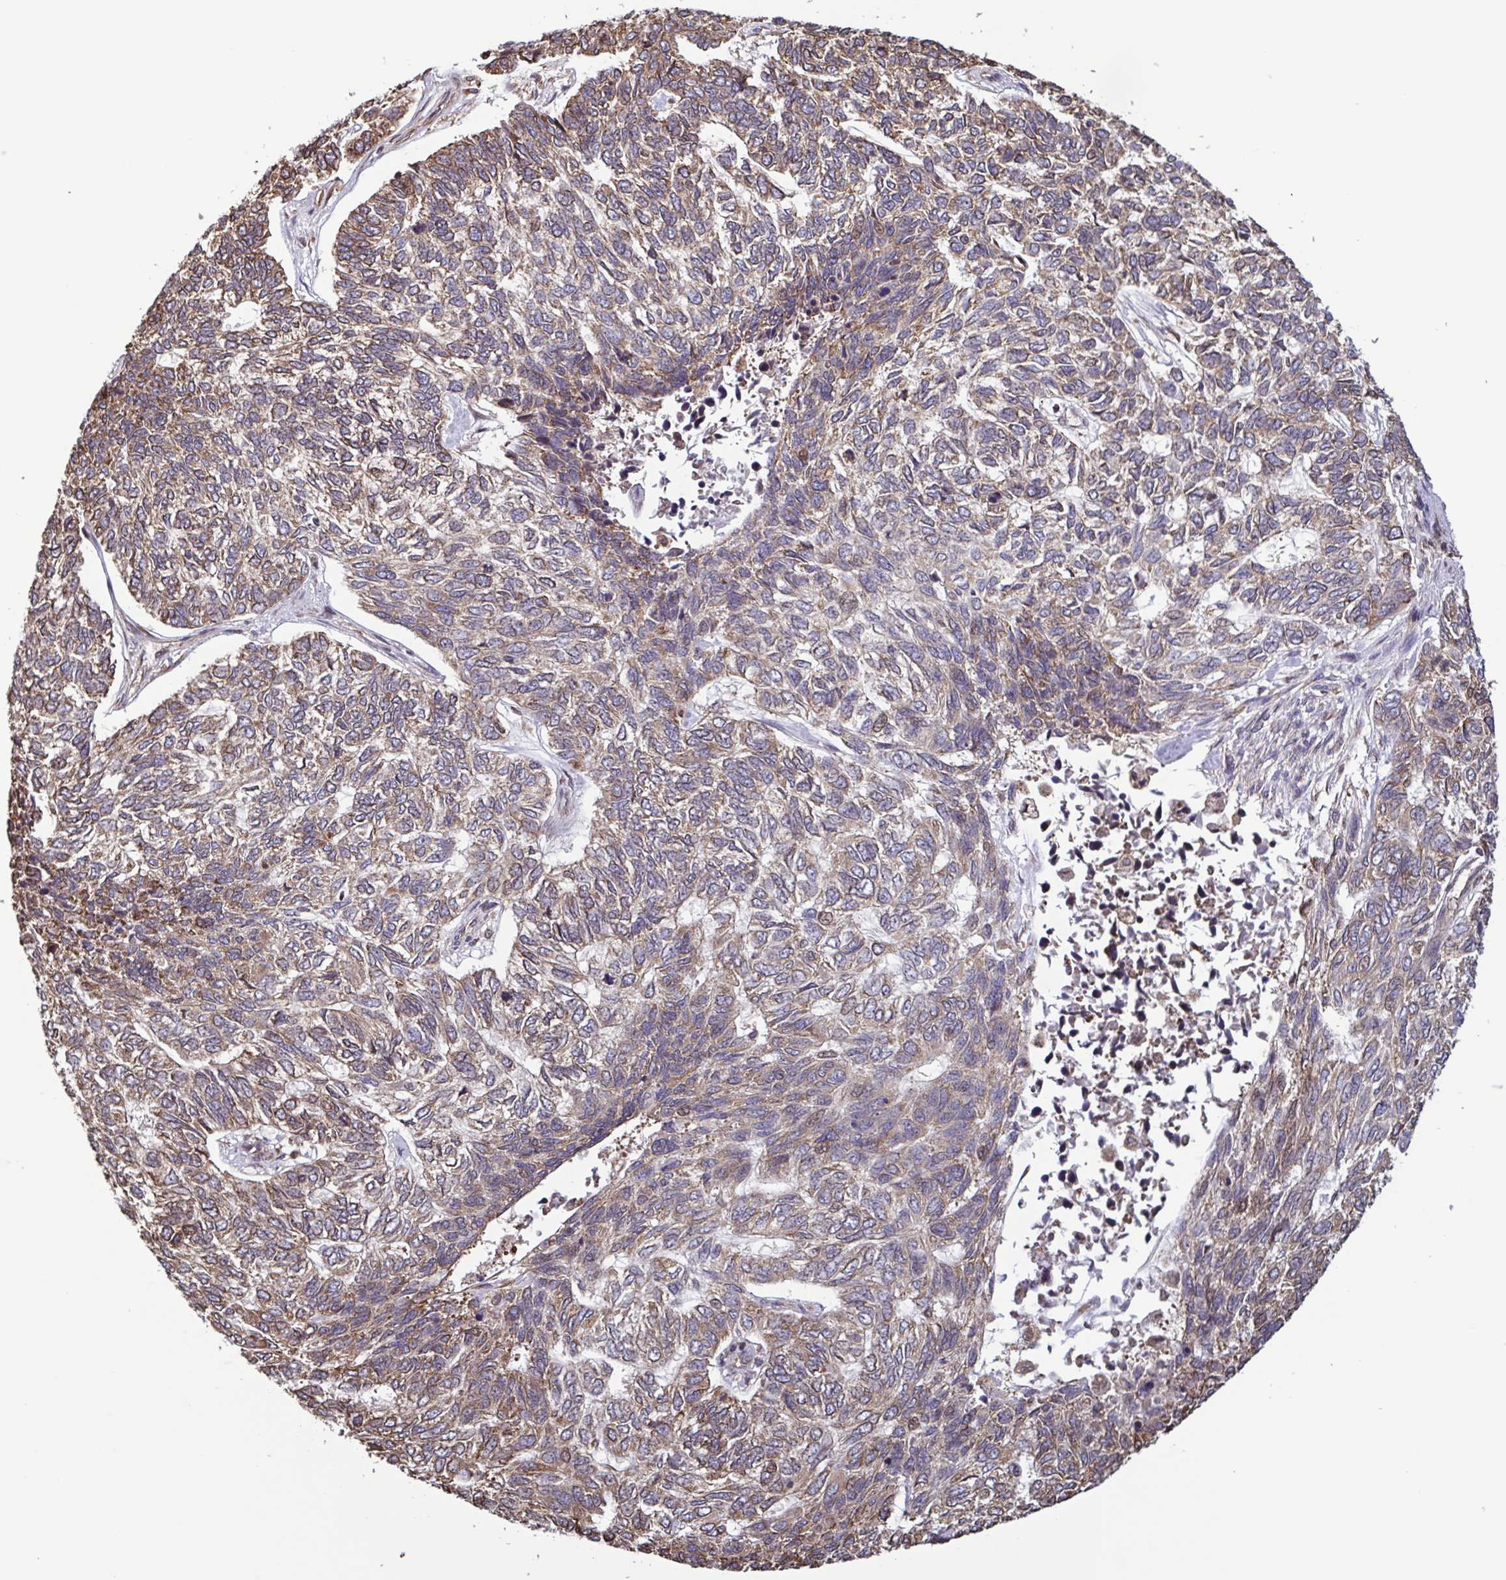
{"staining": {"intensity": "weak", "quantity": ">75%", "location": "cytoplasmic/membranous"}, "tissue": "skin cancer", "cell_type": "Tumor cells", "image_type": "cancer", "snomed": [{"axis": "morphology", "description": "Basal cell carcinoma"}, {"axis": "topography", "description": "Skin"}], "caption": "Immunohistochemical staining of human skin cancer shows weak cytoplasmic/membranous protein positivity in about >75% of tumor cells. (DAB IHC with brightfield microscopy, high magnification).", "gene": "SEC63", "patient": {"sex": "female", "age": 65}}